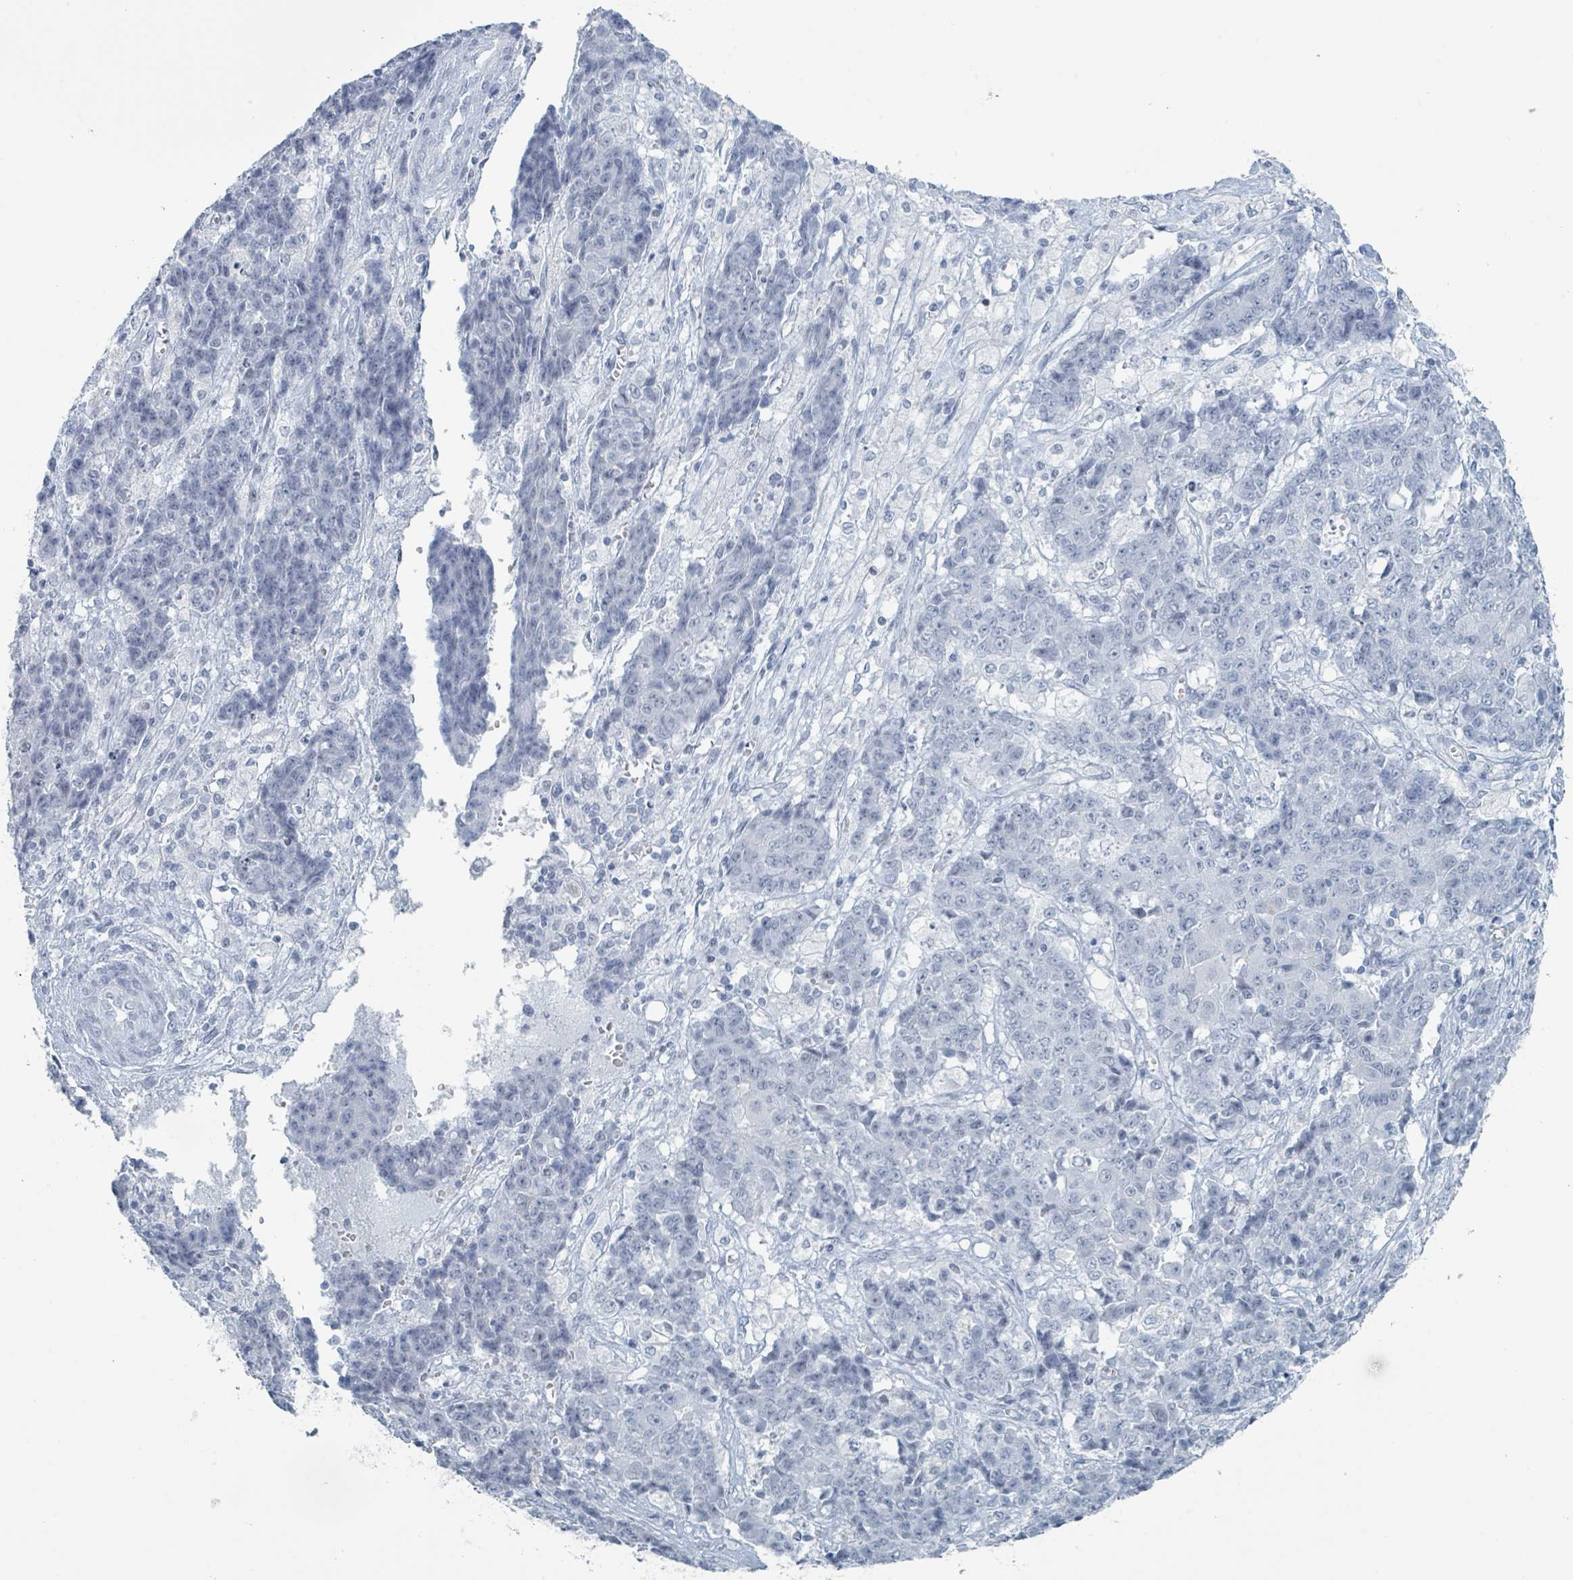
{"staining": {"intensity": "negative", "quantity": "none", "location": "none"}, "tissue": "ovarian cancer", "cell_type": "Tumor cells", "image_type": "cancer", "snomed": [{"axis": "morphology", "description": "Carcinoma, endometroid"}, {"axis": "topography", "description": "Ovary"}], "caption": "Ovarian endometroid carcinoma stained for a protein using immunohistochemistry (IHC) reveals no expression tumor cells.", "gene": "GPR15LG", "patient": {"sex": "female", "age": 42}}